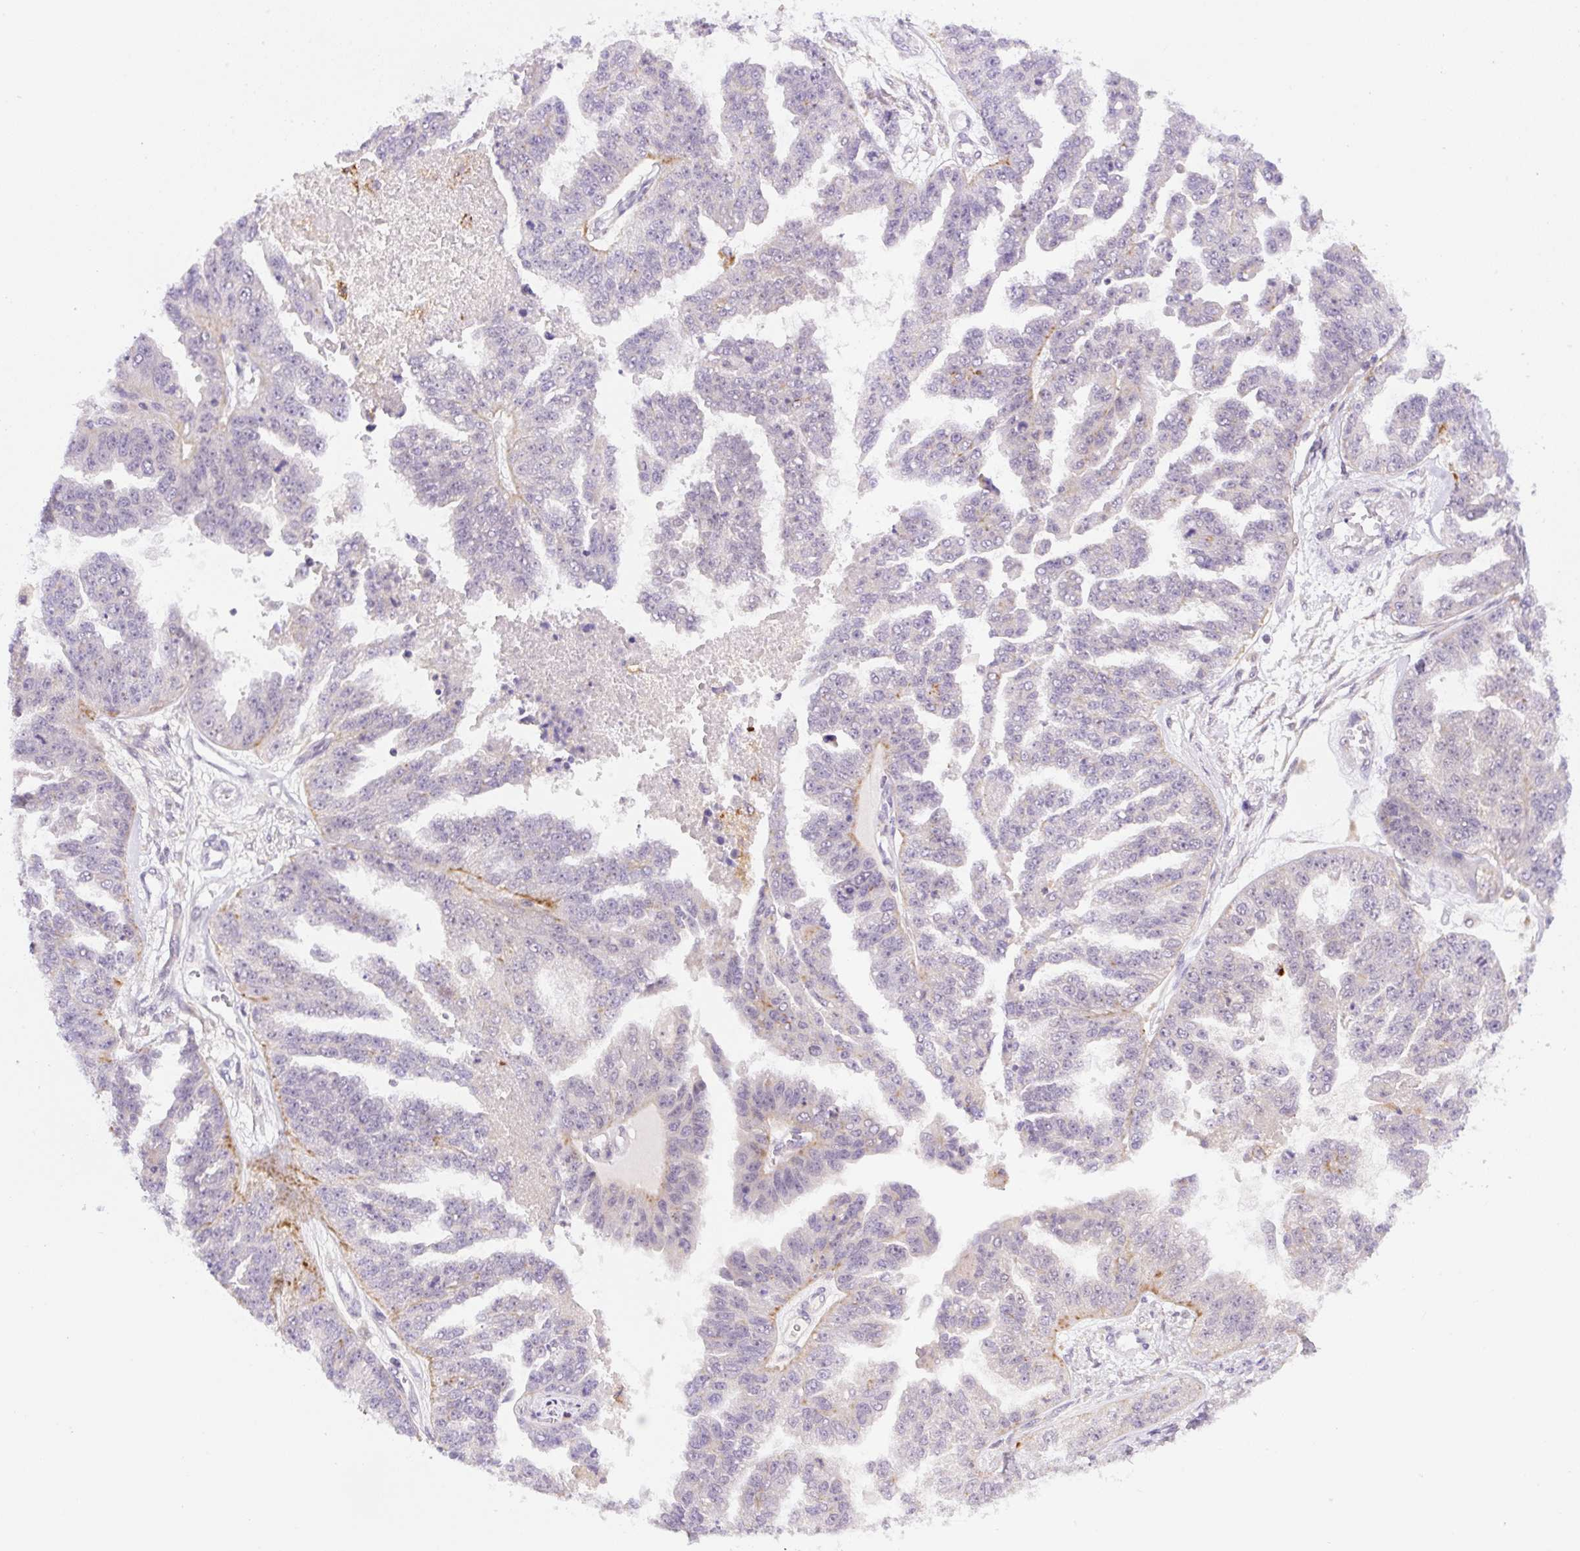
{"staining": {"intensity": "moderate", "quantity": "<25%", "location": "cytoplasmic/membranous"}, "tissue": "ovarian cancer", "cell_type": "Tumor cells", "image_type": "cancer", "snomed": [{"axis": "morphology", "description": "Cystadenocarcinoma, serous, NOS"}, {"axis": "topography", "description": "Ovary"}], "caption": "Immunohistochemistry (IHC) of human ovarian cancer displays low levels of moderate cytoplasmic/membranous expression in approximately <25% of tumor cells. (Stains: DAB in brown, nuclei in blue, Microscopy: brightfield microscopy at high magnification).", "gene": "CEBPZOS", "patient": {"sex": "female", "age": 58}}